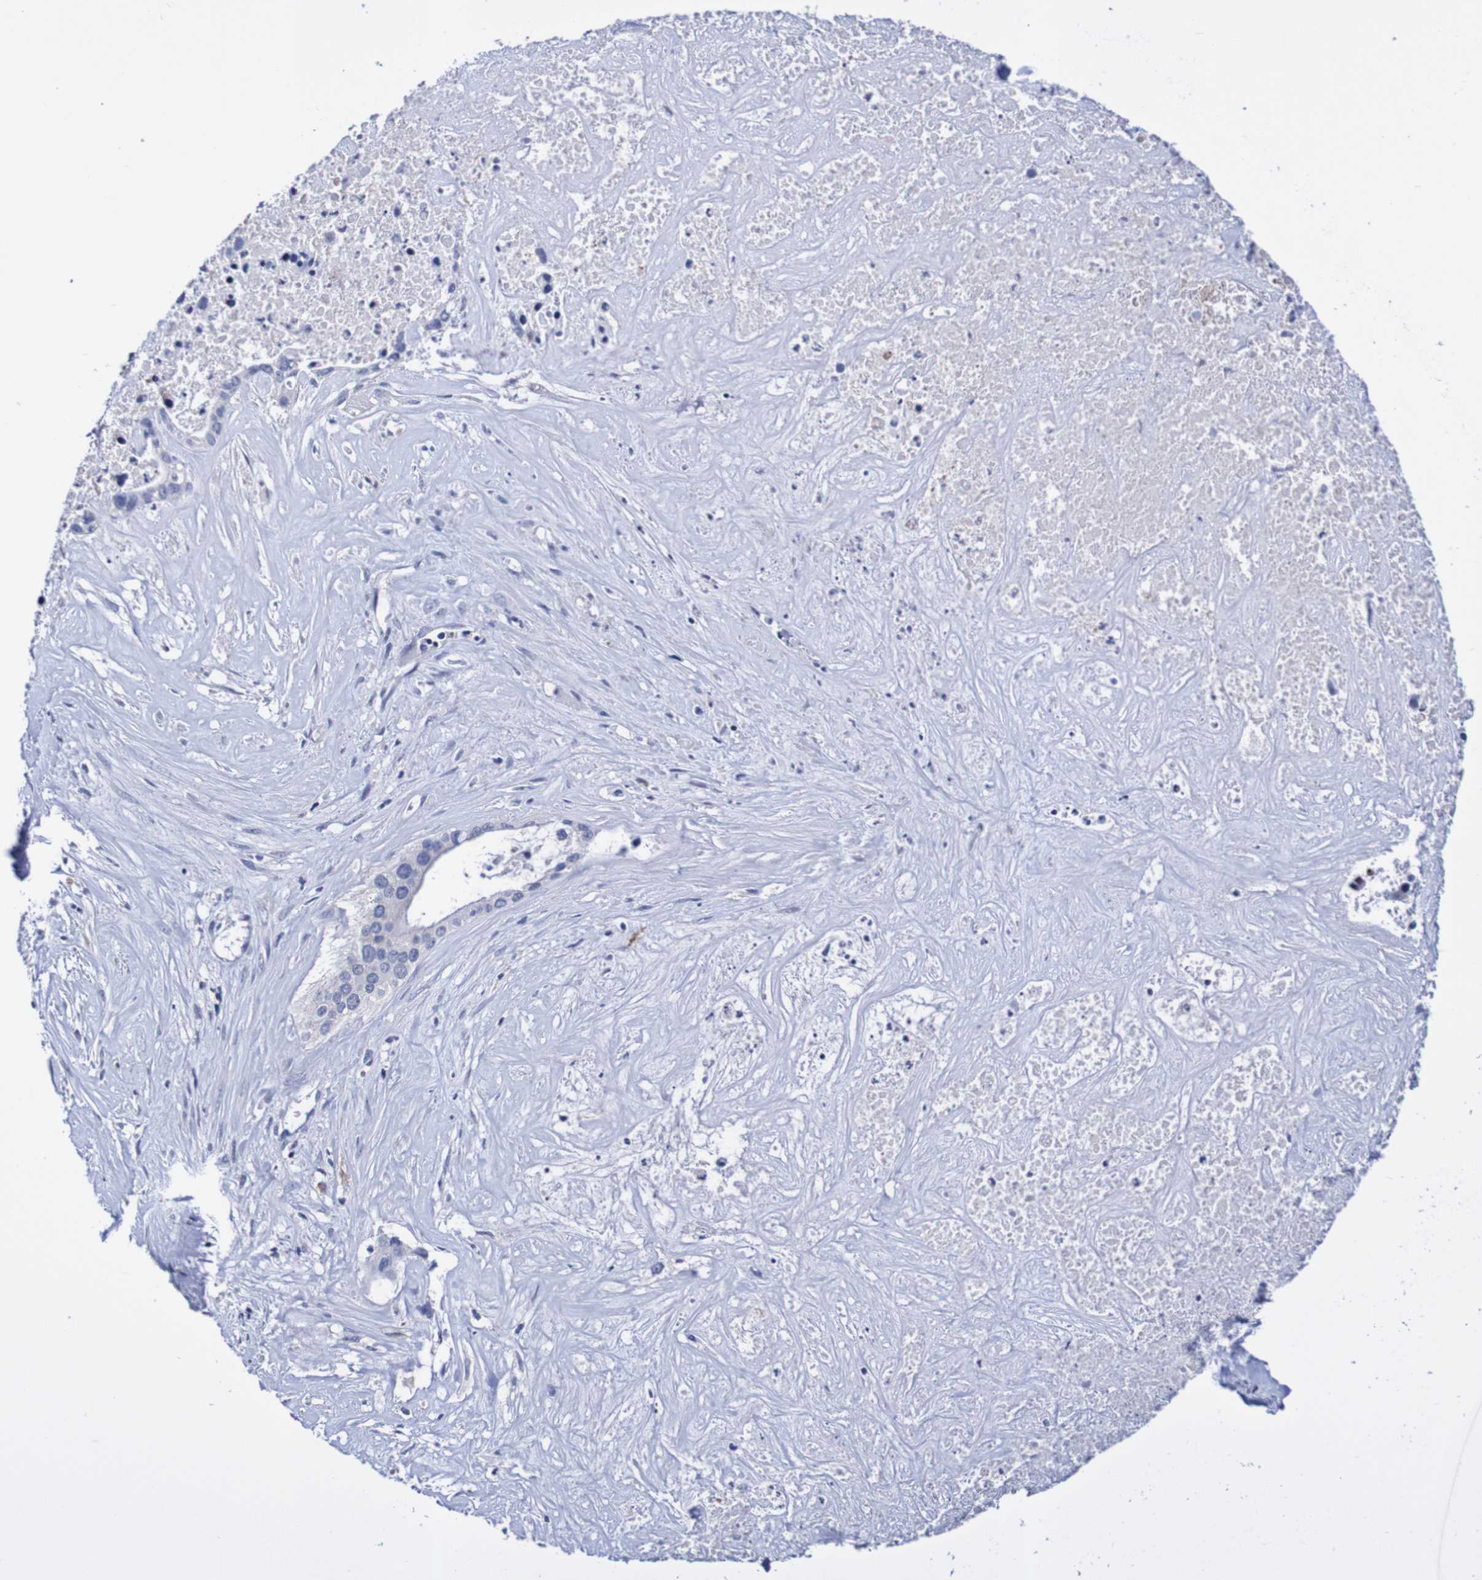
{"staining": {"intensity": "negative", "quantity": "none", "location": "none"}, "tissue": "liver cancer", "cell_type": "Tumor cells", "image_type": "cancer", "snomed": [{"axis": "morphology", "description": "Cholangiocarcinoma"}, {"axis": "topography", "description": "Liver"}], "caption": "Immunohistochemistry (IHC) histopathology image of cholangiocarcinoma (liver) stained for a protein (brown), which displays no expression in tumor cells. (DAB immunohistochemistry (IHC) with hematoxylin counter stain).", "gene": "SEZ6", "patient": {"sex": "female", "age": 65}}